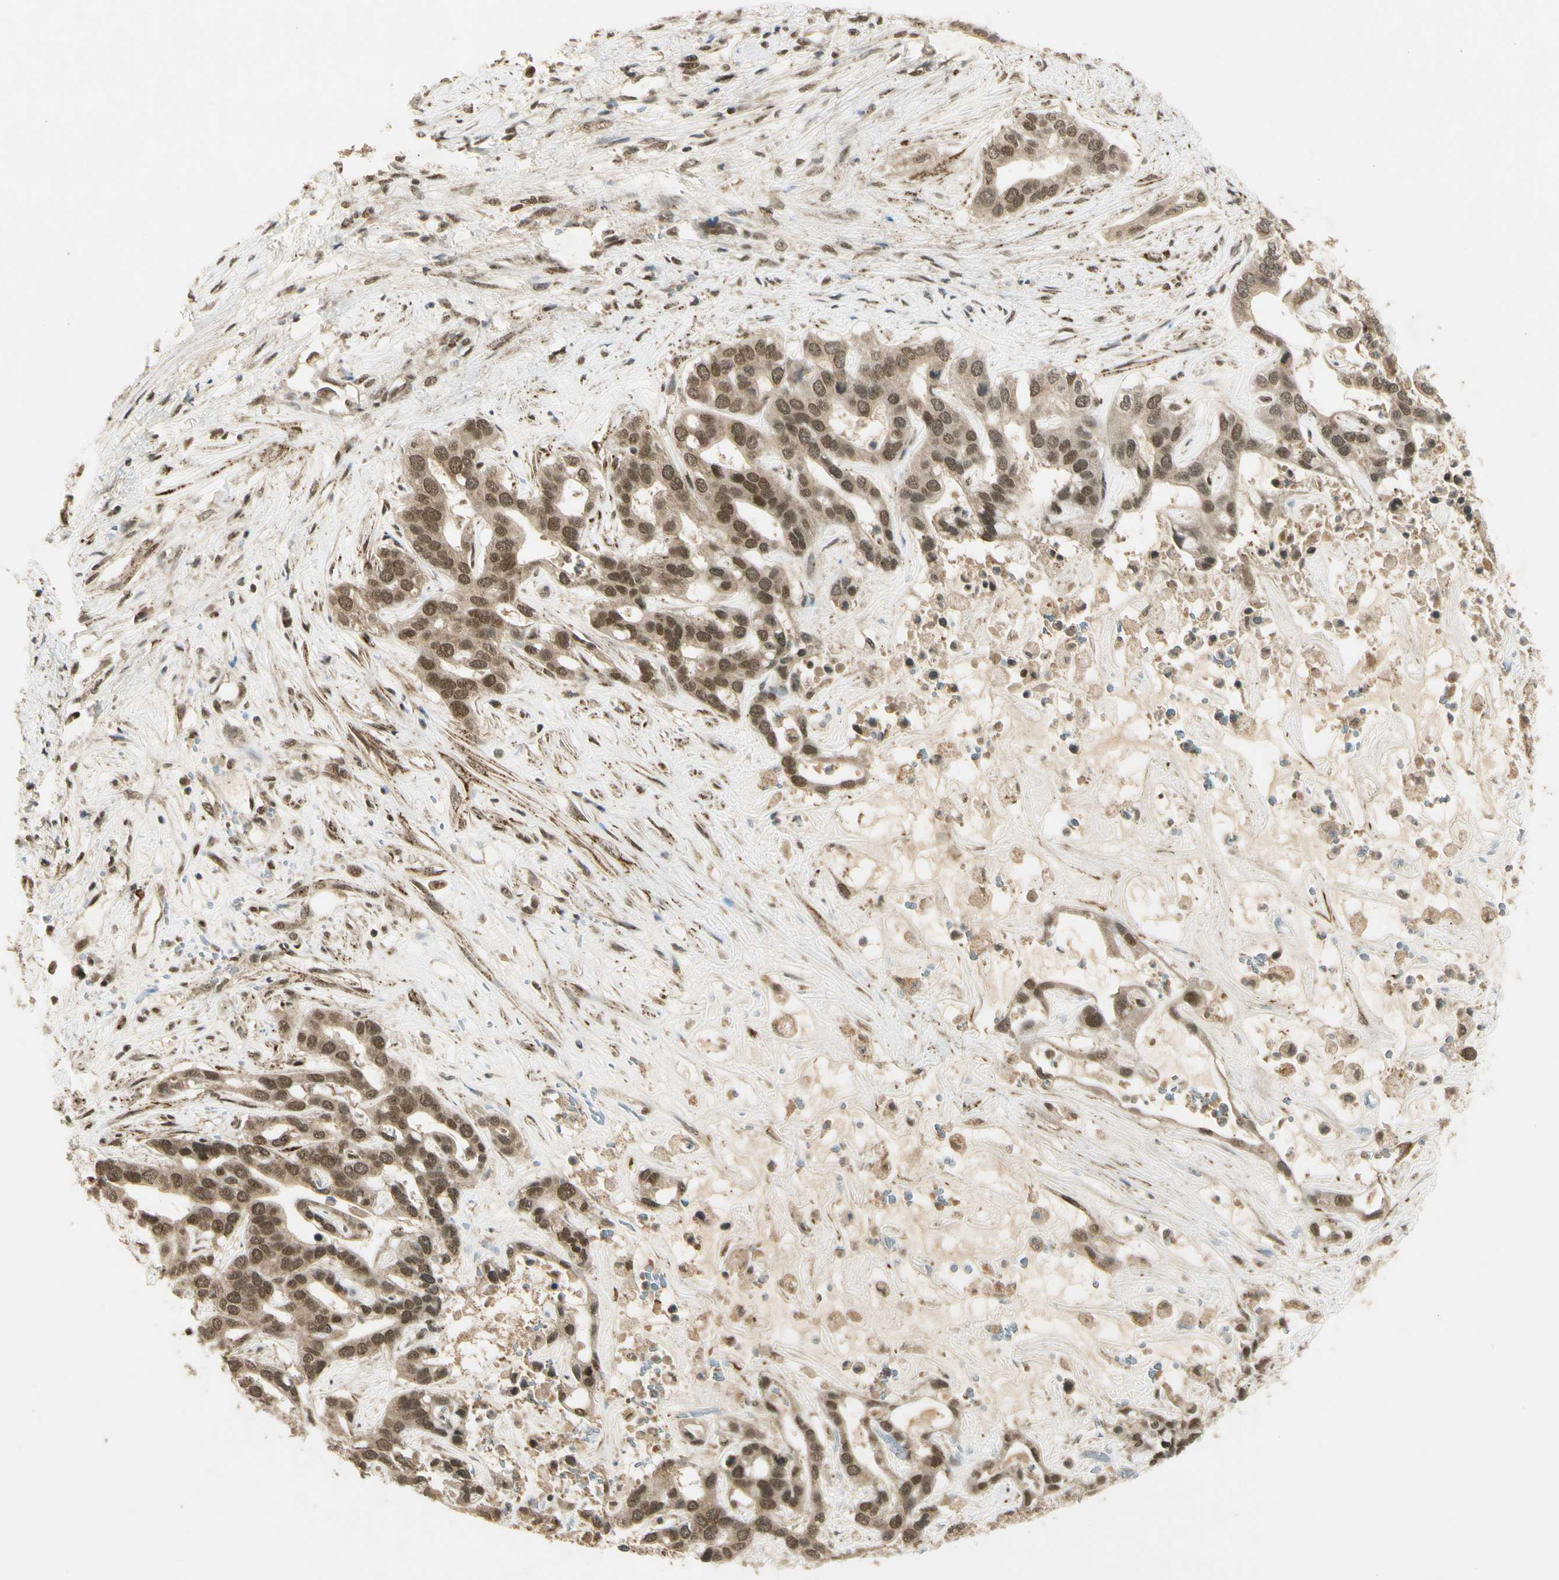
{"staining": {"intensity": "moderate", "quantity": ">75%", "location": "cytoplasmic/membranous,nuclear"}, "tissue": "liver cancer", "cell_type": "Tumor cells", "image_type": "cancer", "snomed": [{"axis": "morphology", "description": "Cholangiocarcinoma"}, {"axis": "topography", "description": "Liver"}], "caption": "An image of human liver cancer (cholangiocarcinoma) stained for a protein exhibits moderate cytoplasmic/membranous and nuclear brown staining in tumor cells.", "gene": "ZNF135", "patient": {"sex": "female", "age": 65}}